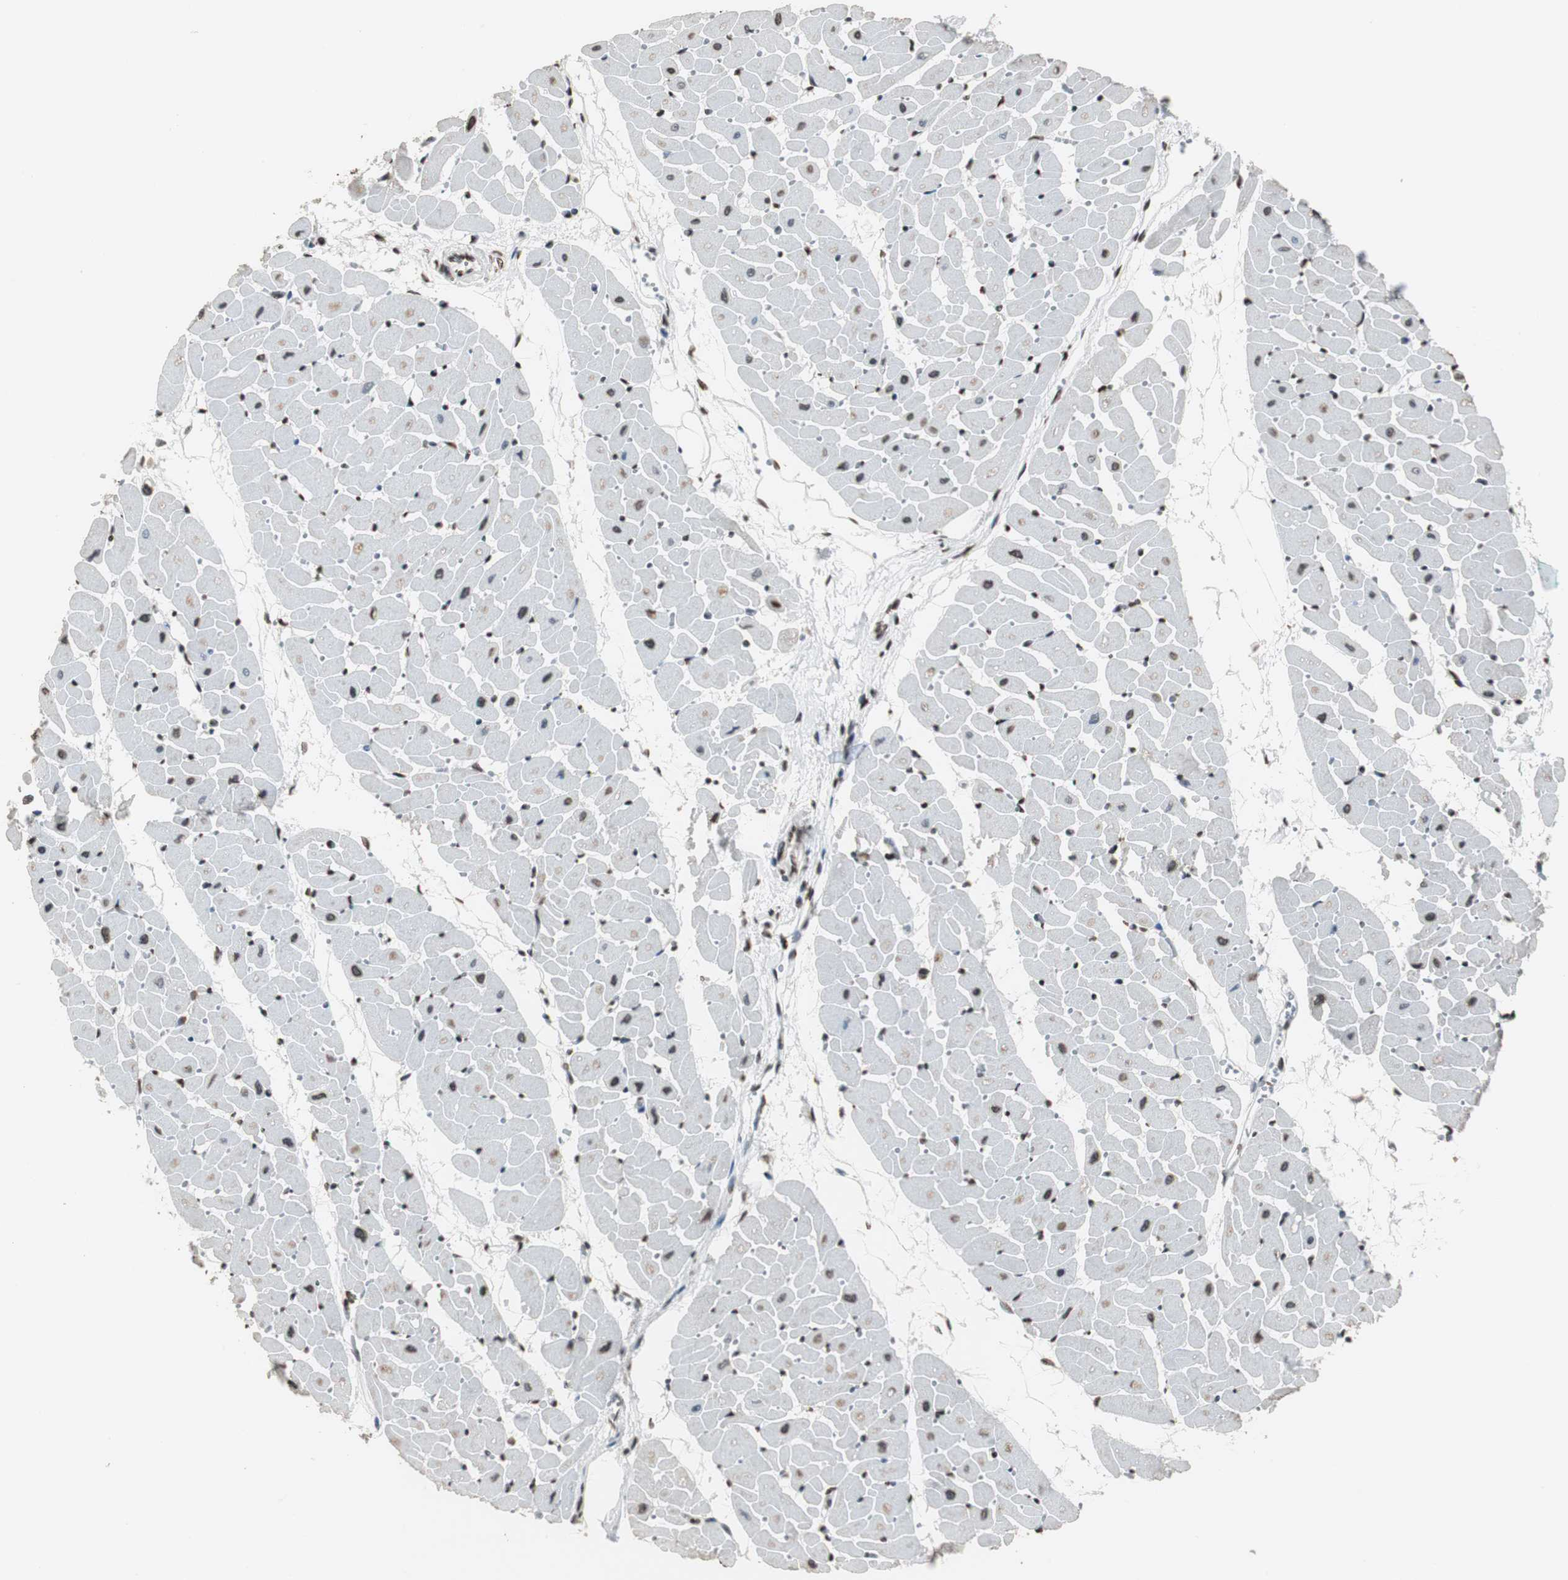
{"staining": {"intensity": "strong", "quantity": ">75%", "location": "nuclear"}, "tissue": "heart muscle", "cell_type": "Cardiomyocytes", "image_type": "normal", "snomed": [{"axis": "morphology", "description": "Normal tissue, NOS"}, {"axis": "topography", "description": "Heart"}], "caption": "Unremarkable heart muscle was stained to show a protein in brown. There is high levels of strong nuclear positivity in approximately >75% of cardiomyocytes. The protein of interest is shown in brown color, while the nuclei are stained blue.", "gene": "PAXIP1", "patient": {"sex": "female", "age": 19}}